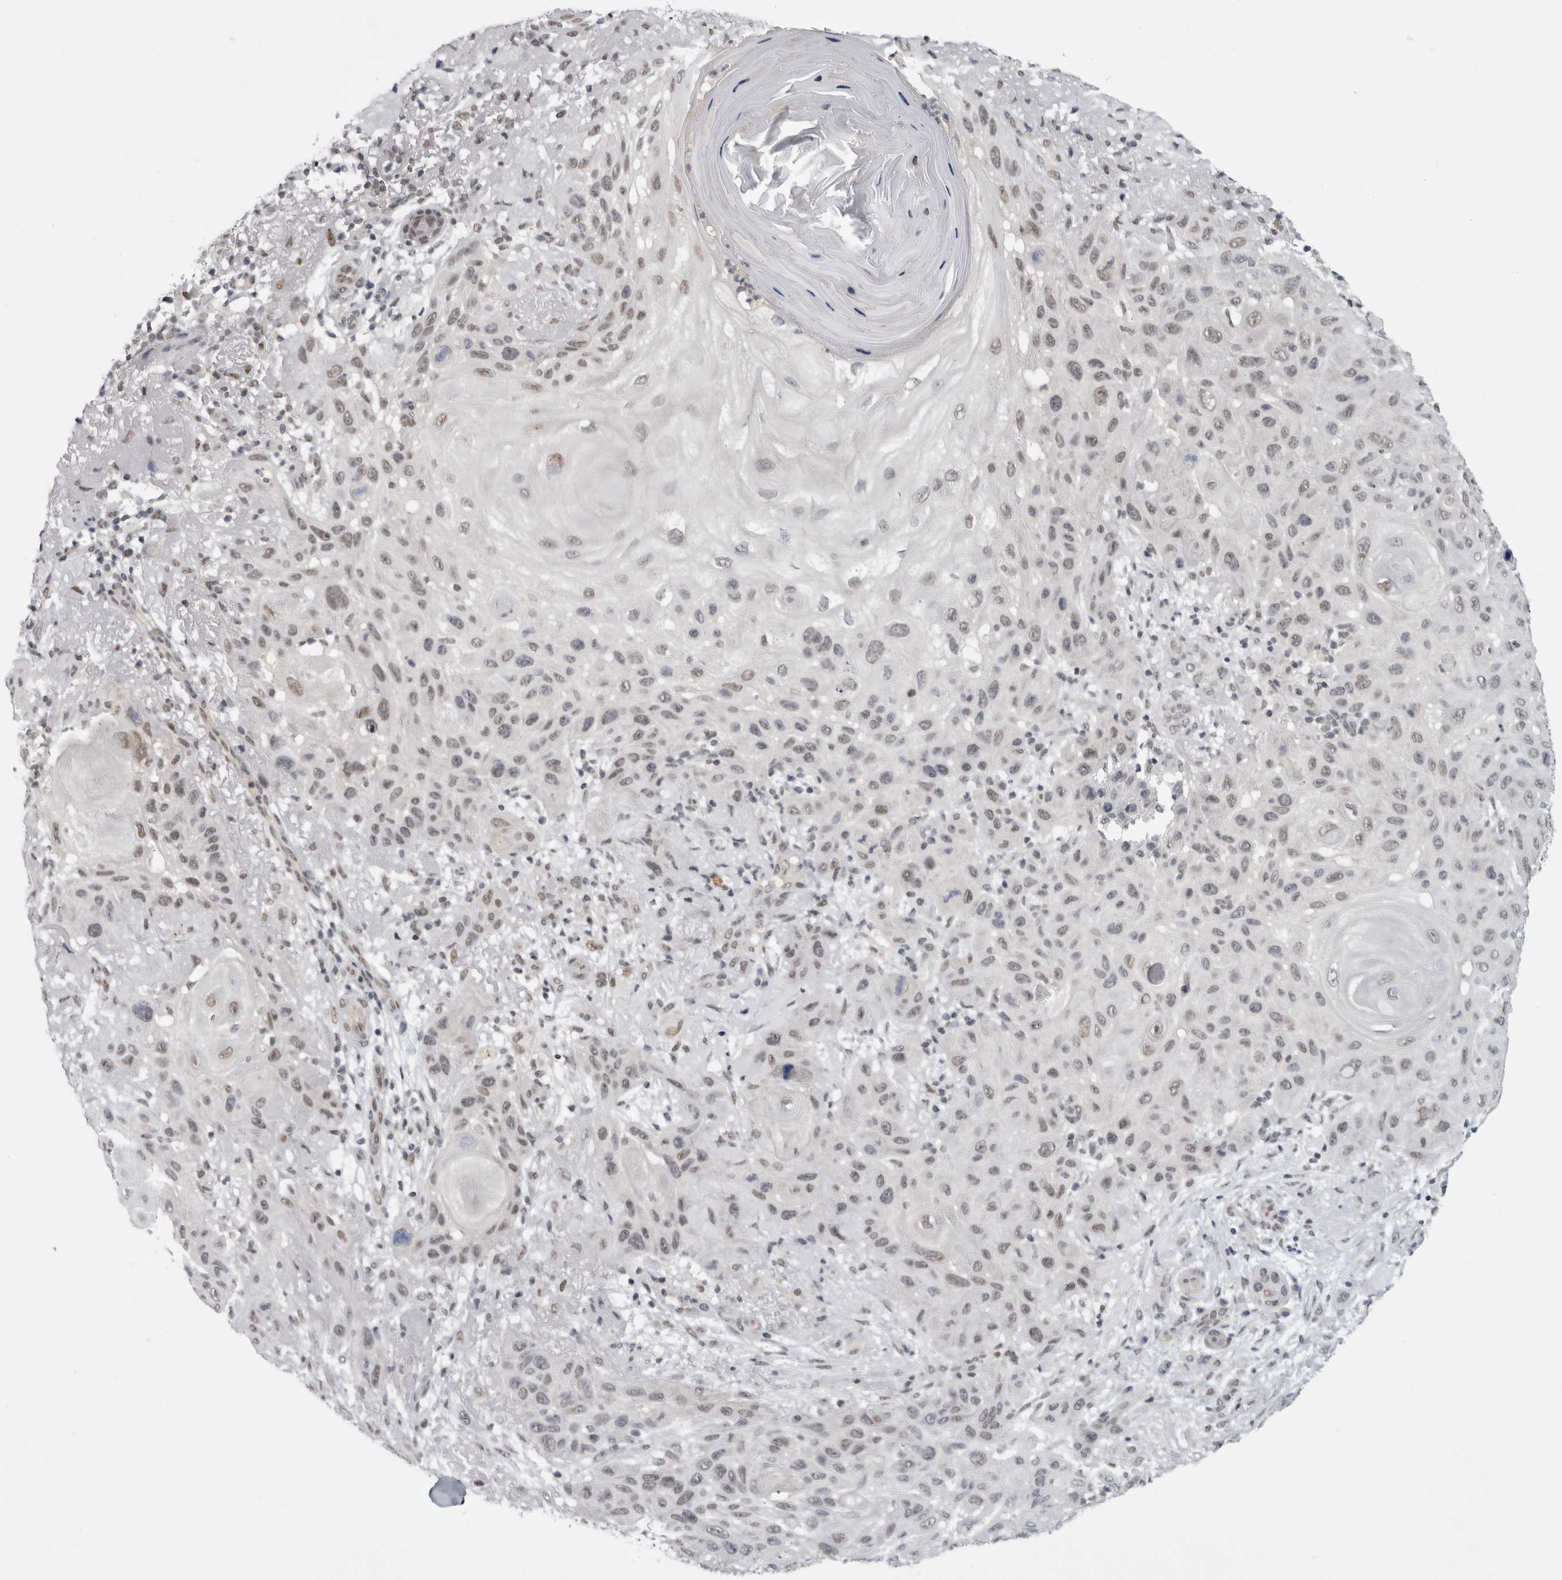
{"staining": {"intensity": "weak", "quantity": ">75%", "location": "nuclear"}, "tissue": "skin cancer", "cell_type": "Tumor cells", "image_type": "cancer", "snomed": [{"axis": "morphology", "description": "Normal tissue, NOS"}, {"axis": "morphology", "description": "Squamous cell carcinoma, NOS"}, {"axis": "topography", "description": "Skin"}], "caption": "This image exhibits skin cancer stained with immunohistochemistry to label a protein in brown. The nuclear of tumor cells show weak positivity for the protein. Nuclei are counter-stained blue.", "gene": "PSMB2", "patient": {"sex": "female", "age": 96}}